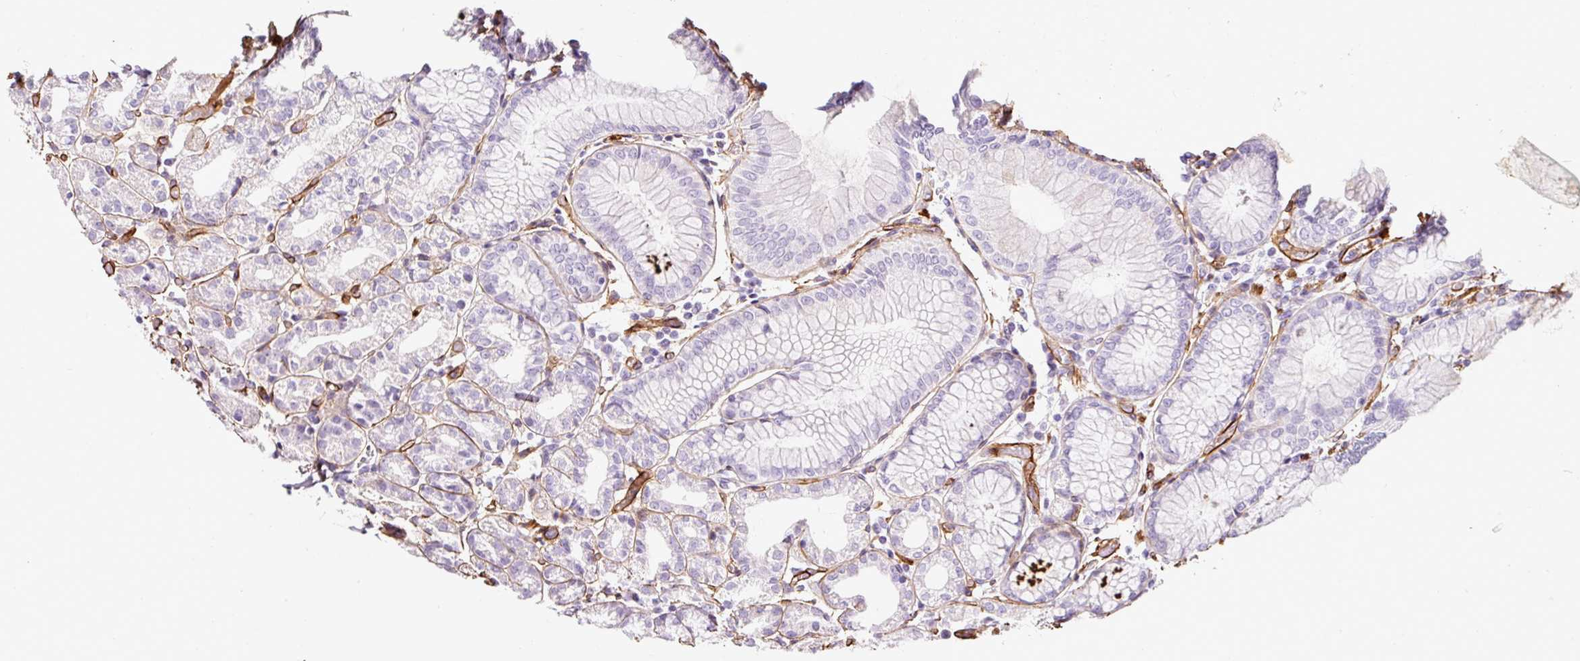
{"staining": {"intensity": "negative", "quantity": "none", "location": "none"}, "tissue": "stomach", "cell_type": "Glandular cells", "image_type": "normal", "snomed": [{"axis": "morphology", "description": "Normal tissue, NOS"}, {"axis": "topography", "description": "Stomach"}], "caption": "Protein analysis of benign stomach reveals no significant positivity in glandular cells. The staining is performed using DAB (3,3'-diaminobenzidine) brown chromogen with nuclei counter-stained in using hematoxylin.", "gene": "LOXL4", "patient": {"sex": "female", "age": 57}}